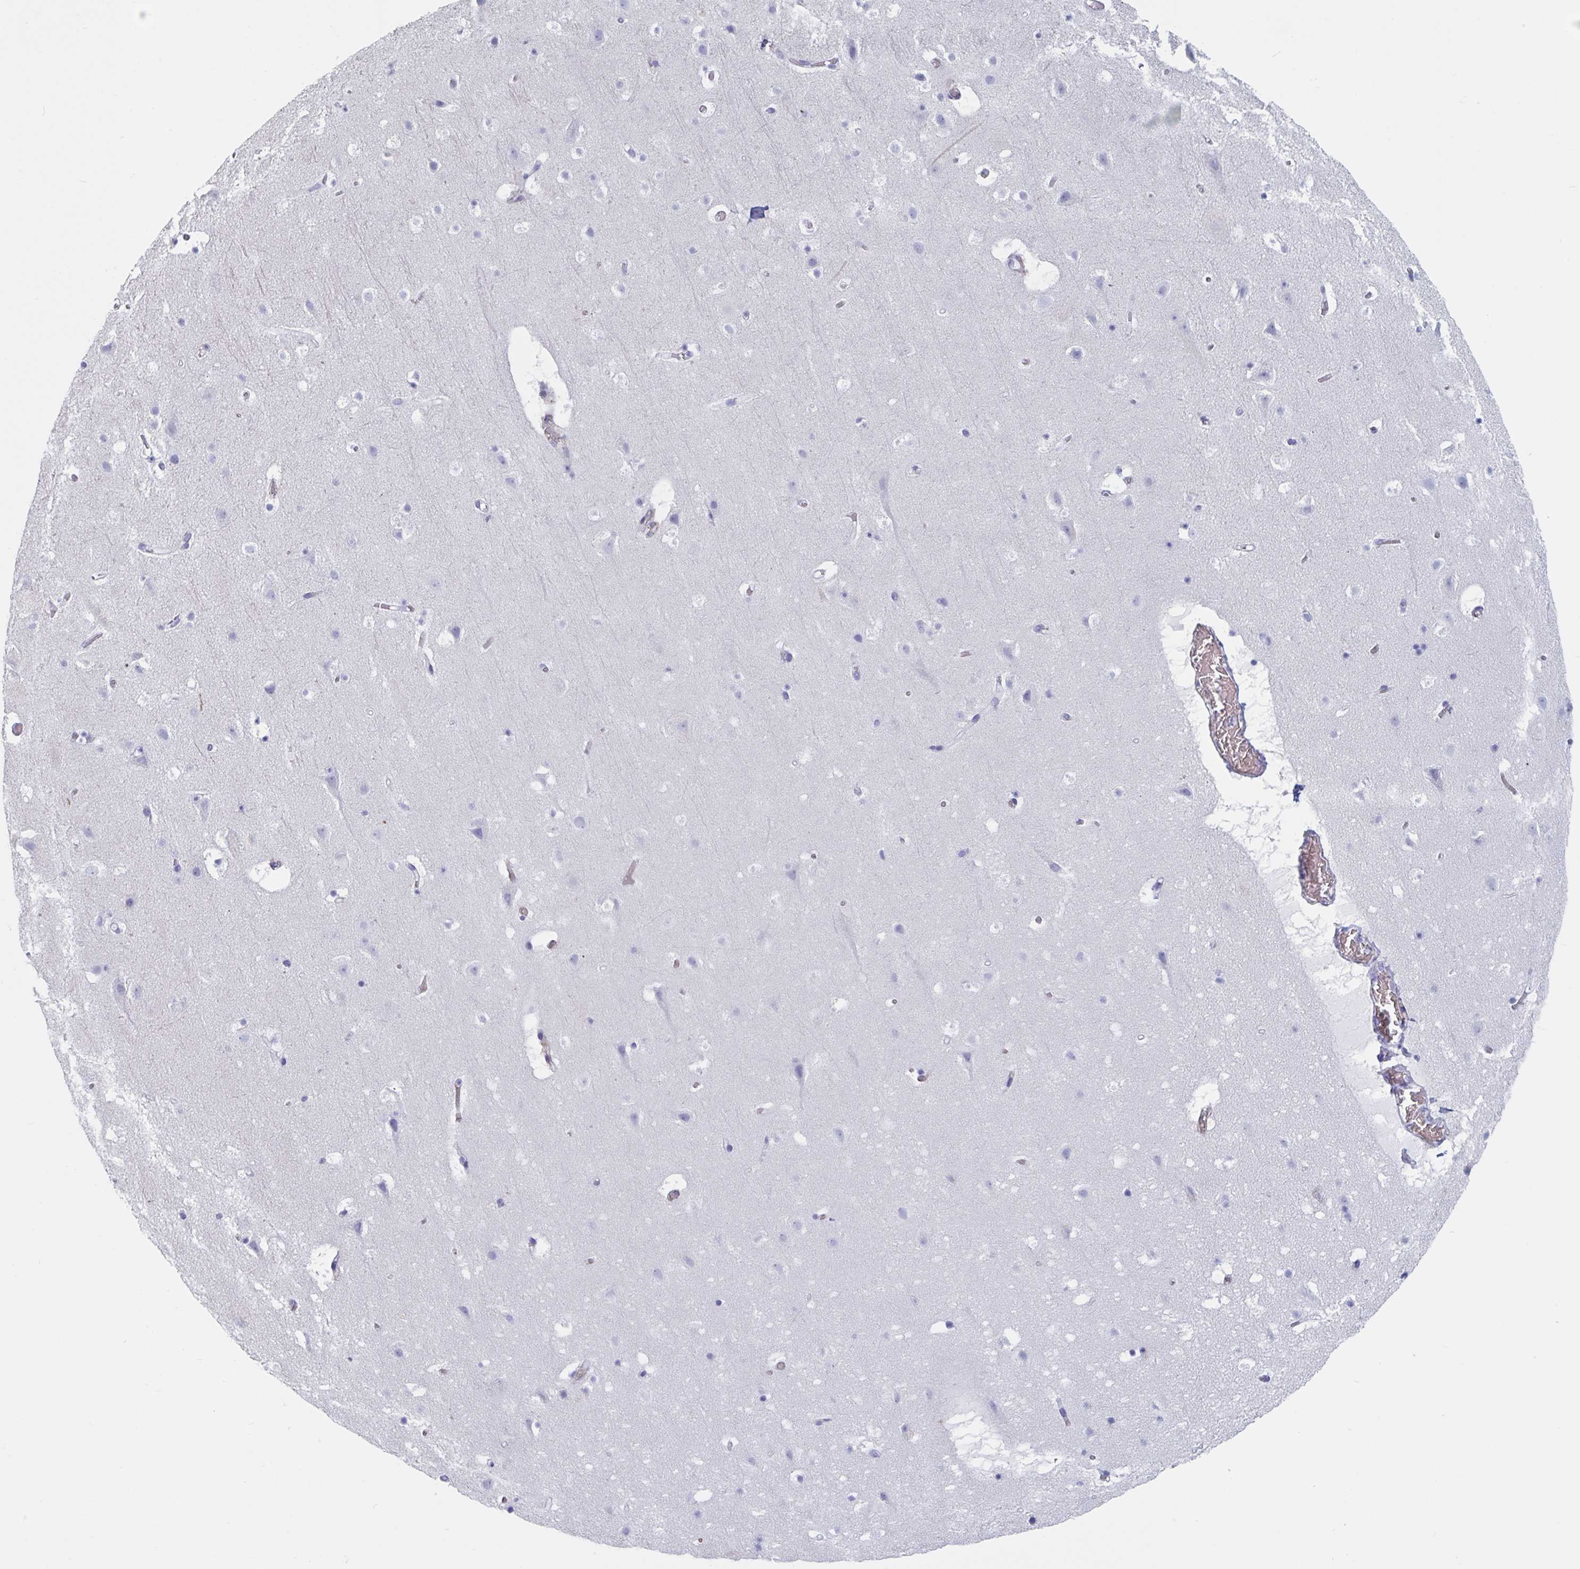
{"staining": {"intensity": "negative", "quantity": "none", "location": "none"}, "tissue": "cerebral cortex", "cell_type": "Endothelial cells", "image_type": "normal", "snomed": [{"axis": "morphology", "description": "Normal tissue, NOS"}, {"axis": "topography", "description": "Cerebral cortex"}], "caption": "Immunohistochemical staining of unremarkable cerebral cortex reveals no significant staining in endothelial cells. Nuclei are stained in blue.", "gene": "DPEP3", "patient": {"sex": "female", "age": 42}}